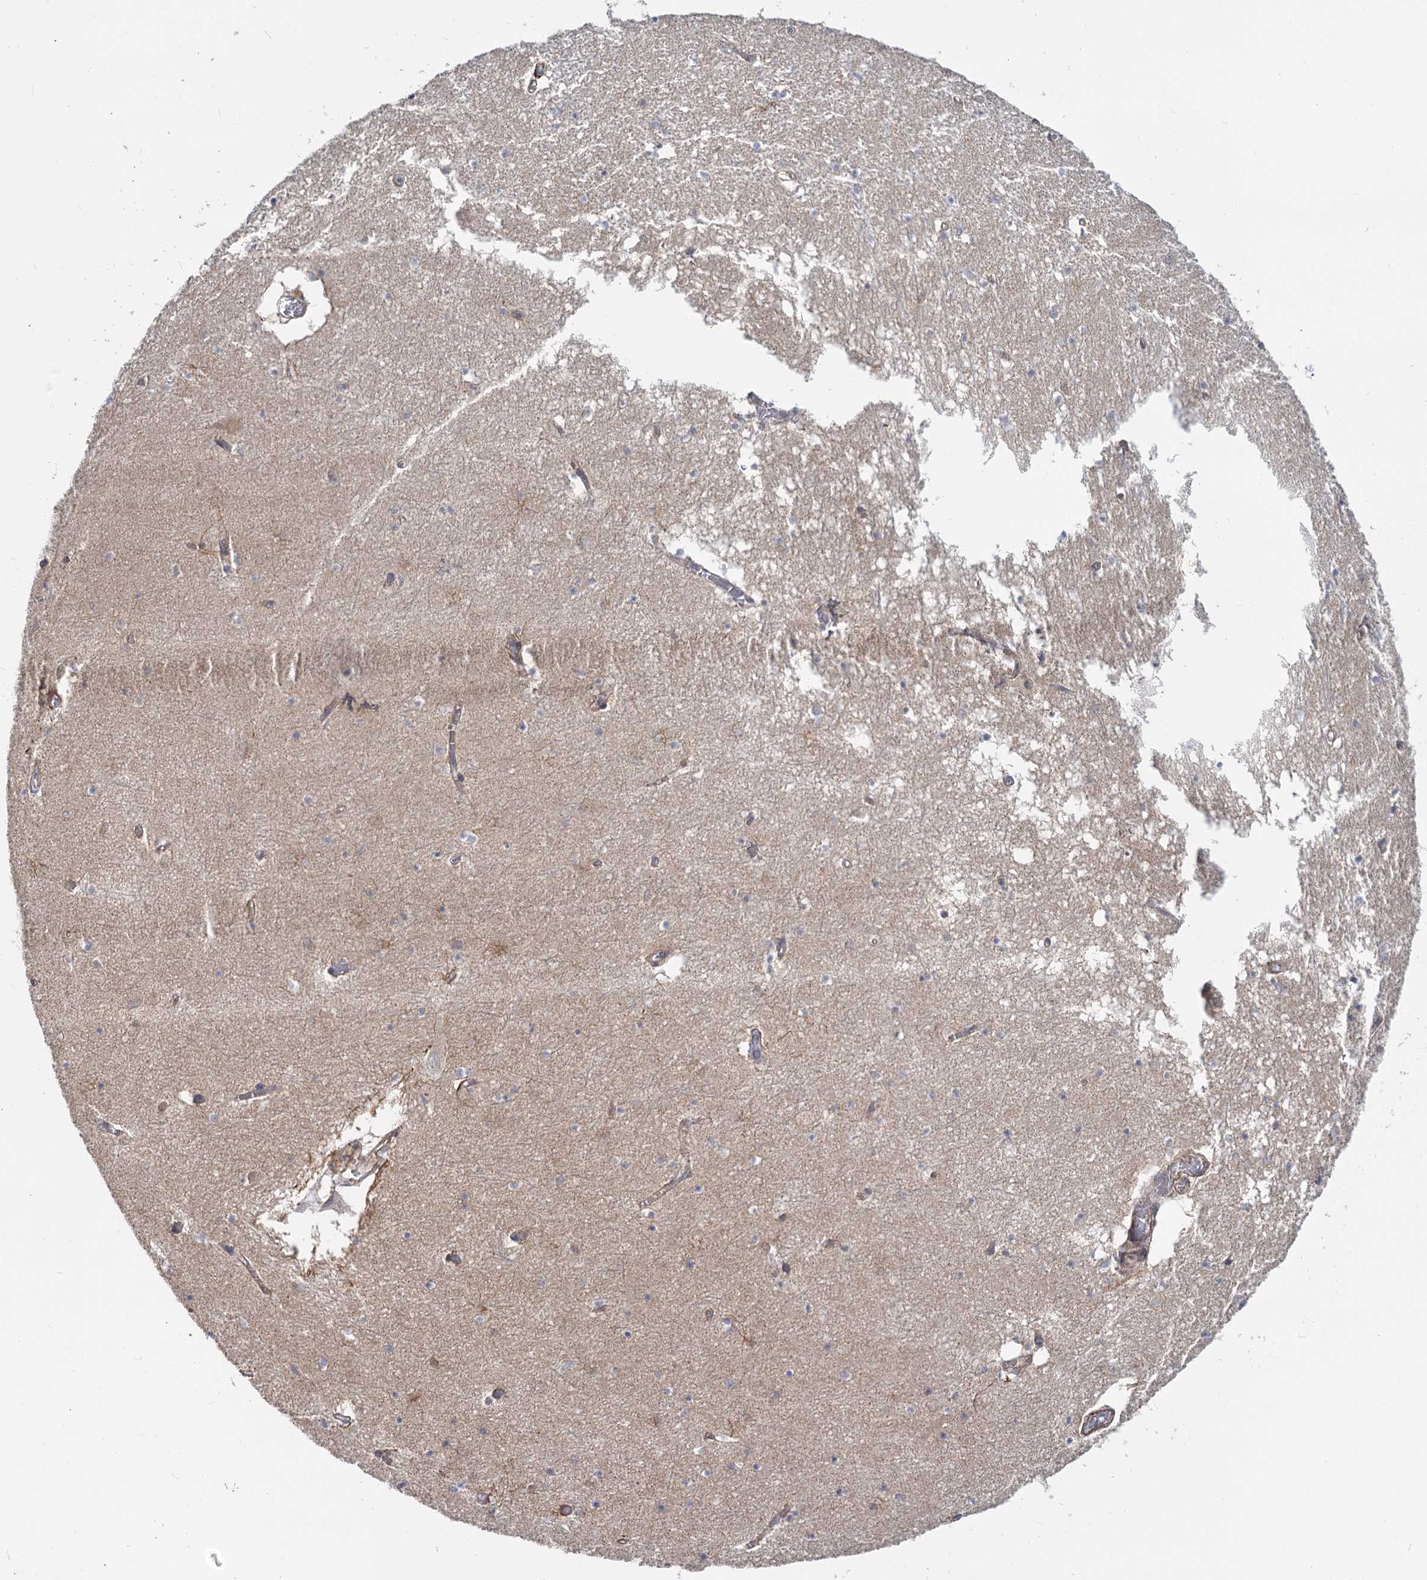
{"staining": {"intensity": "weak", "quantity": "<25%", "location": "cytoplasmic/membranous"}, "tissue": "hippocampus", "cell_type": "Glial cells", "image_type": "normal", "snomed": [{"axis": "morphology", "description": "Normal tissue, NOS"}, {"axis": "topography", "description": "Hippocampus"}], "caption": "Immunohistochemistry (IHC) of unremarkable human hippocampus shows no staining in glial cells. The staining was performed using DAB (3,3'-diaminobenzidine) to visualize the protein expression in brown, while the nuclei were stained in blue with hematoxylin (Magnification: 20x).", "gene": "TBC1D9B", "patient": {"sex": "male", "age": 70}}